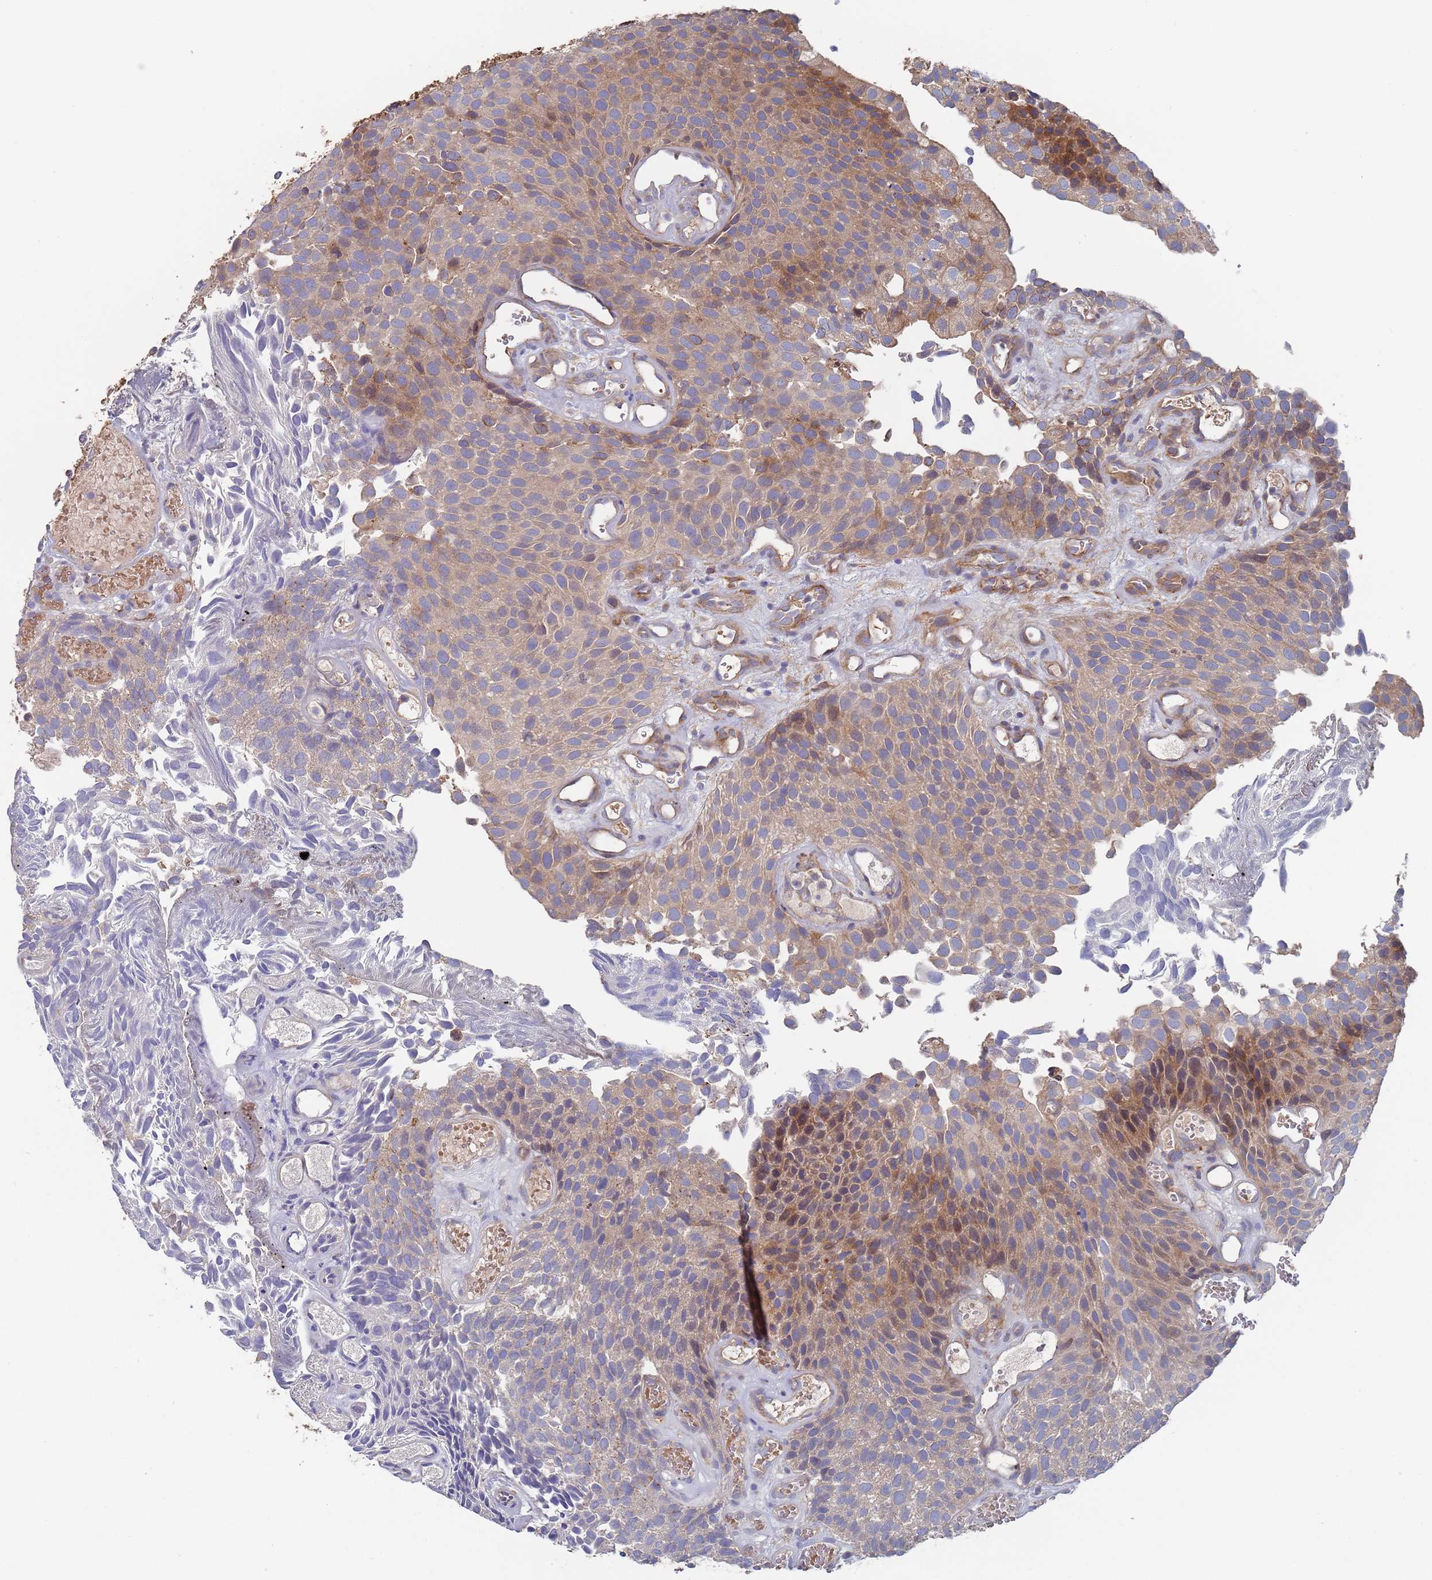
{"staining": {"intensity": "moderate", "quantity": "<25%", "location": "cytoplasmic/membranous"}, "tissue": "urothelial cancer", "cell_type": "Tumor cells", "image_type": "cancer", "snomed": [{"axis": "morphology", "description": "Urothelial carcinoma, Low grade"}, {"axis": "topography", "description": "Urinary bladder"}], "caption": "Human urothelial cancer stained for a protein (brown) reveals moderate cytoplasmic/membranous positive positivity in about <25% of tumor cells.", "gene": "MALRD1", "patient": {"sex": "male", "age": 89}}